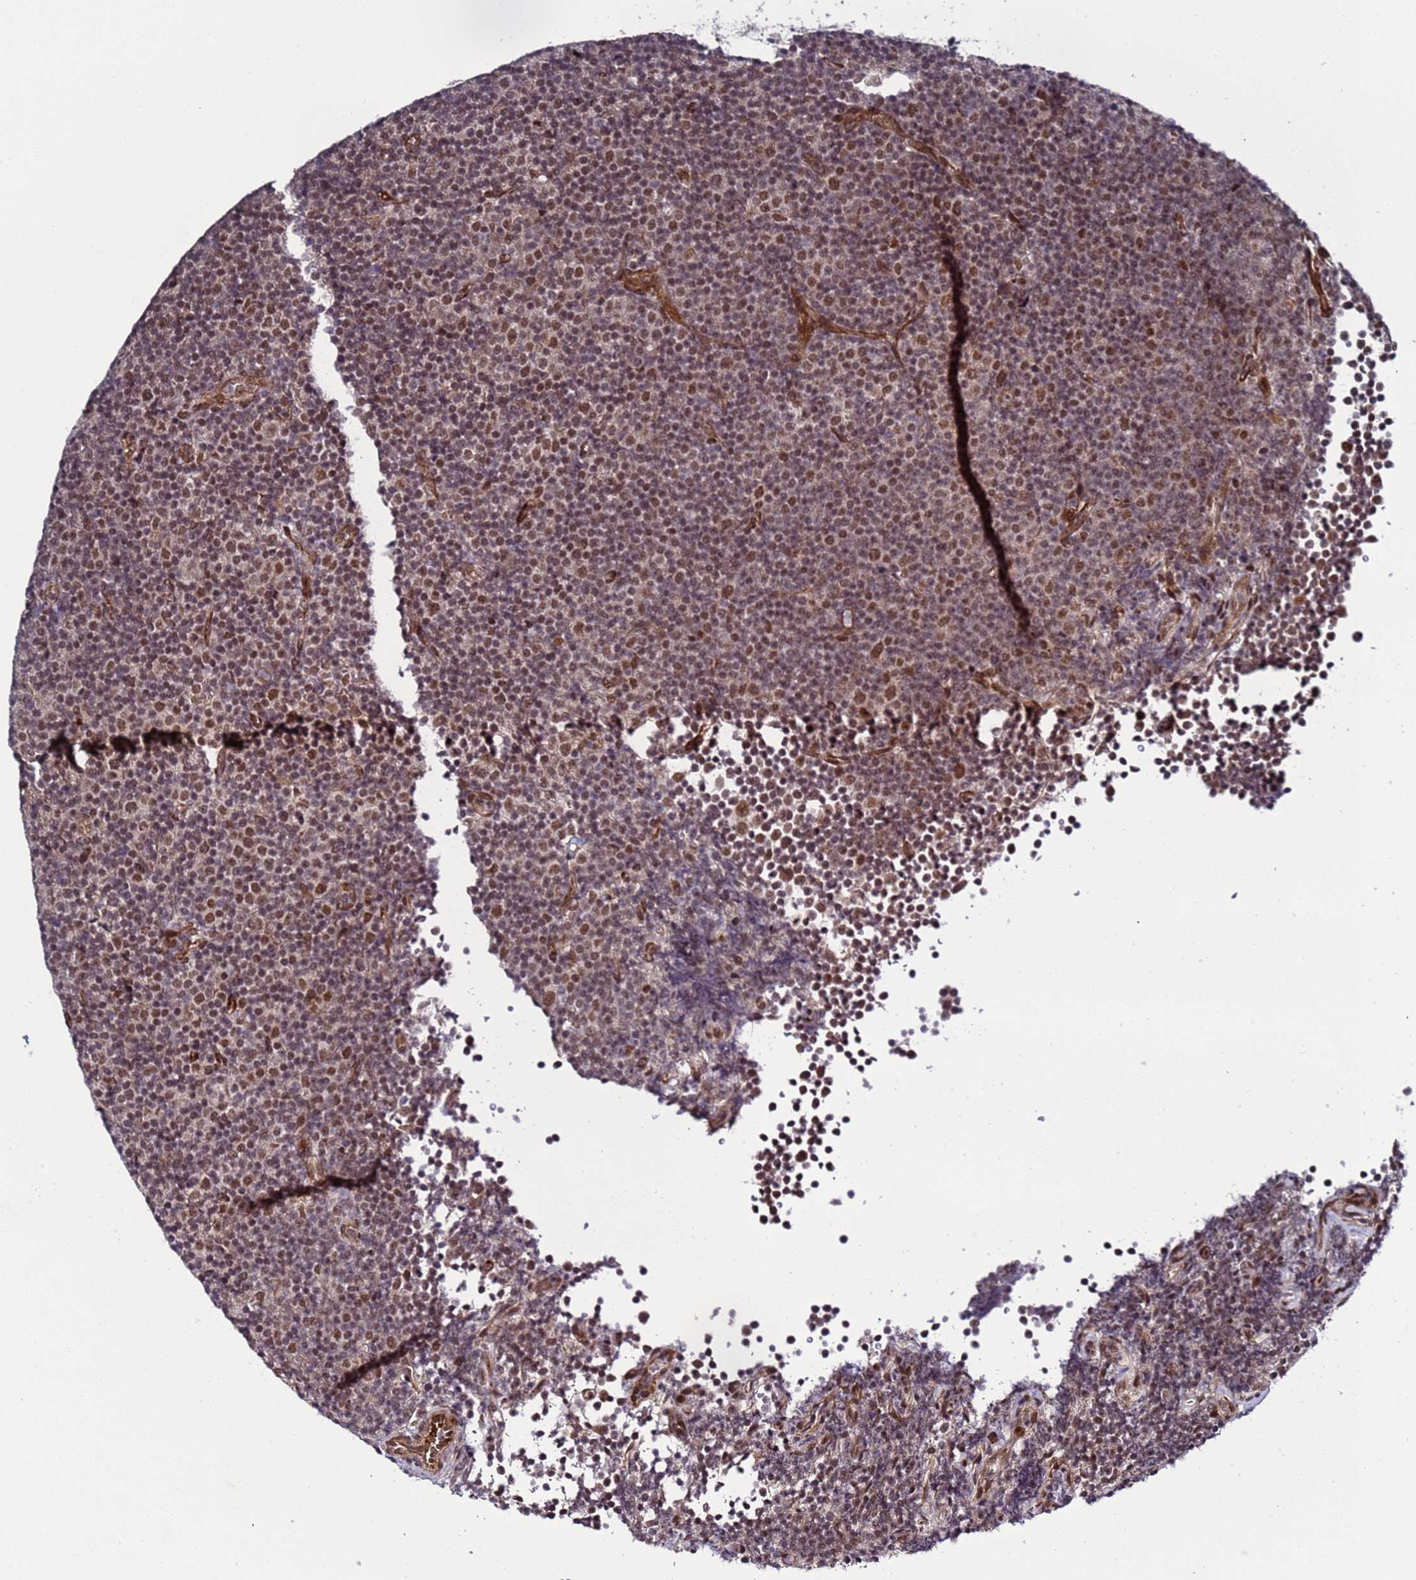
{"staining": {"intensity": "moderate", "quantity": ">75%", "location": "nuclear"}, "tissue": "lymphoma", "cell_type": "Tumor cells", "image_type": "cancer", "snomed": [{"axis": "morphology", "description": "Malignant lymphoma, non-Hodgkin's type, Low grade"}, {"axis": "topography", "description": "Lymph node"}], "caption": "Immunohistochemistry (IHC) micrograph of neoplastic tissue: human low-grade malignant lymphoma, non-Hodgkin's type stained using IHC reveals medium levels of moderate protein expression localized specifically in the nuclear of tumor cells, appearing as a nuclear brown color.", "gene": "POLR2D", "patient": {"sex": "female", "age": 67}}